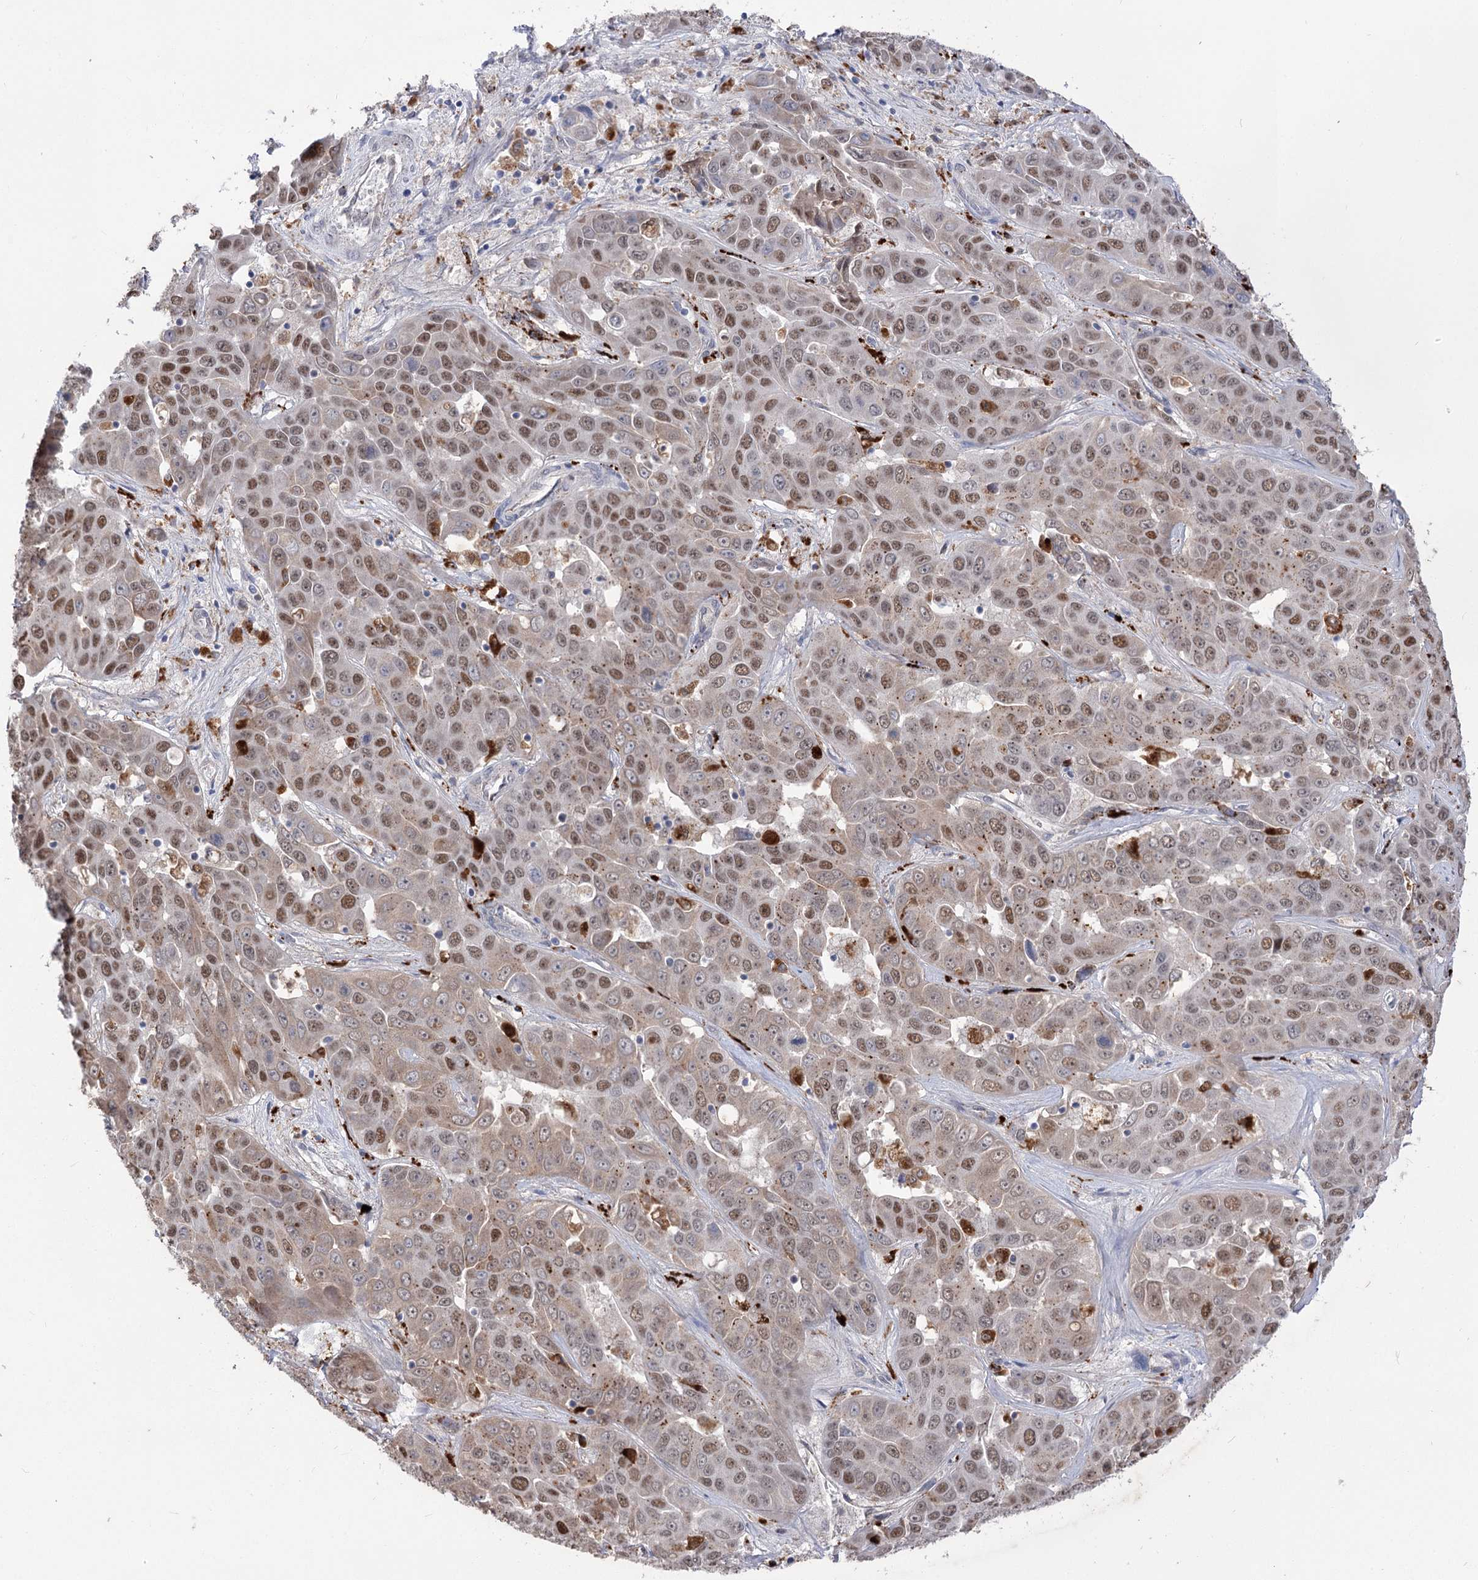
{"staining": {"intensity": "moderate", "quantity": ">75%", "location": "nuclear"}, "tissue": "liver cancer", "cell_type": "Tumor cells", "image_type": "cancer", "snomed": [{"axis": "morphology", "description": "Cholangiocarcinoma"}, {"axis": "topography", "description": "Liver"}], "caption": "DAB (3,3'-diaminobenzidine) immunohistochemical staining of human cholangiocarcinoma (liver) exhibits moderate nuclear protein staining in about >75% of tumor cells.", "gene": "SIAE", "patient": {"sex": "female", "age": 52}}